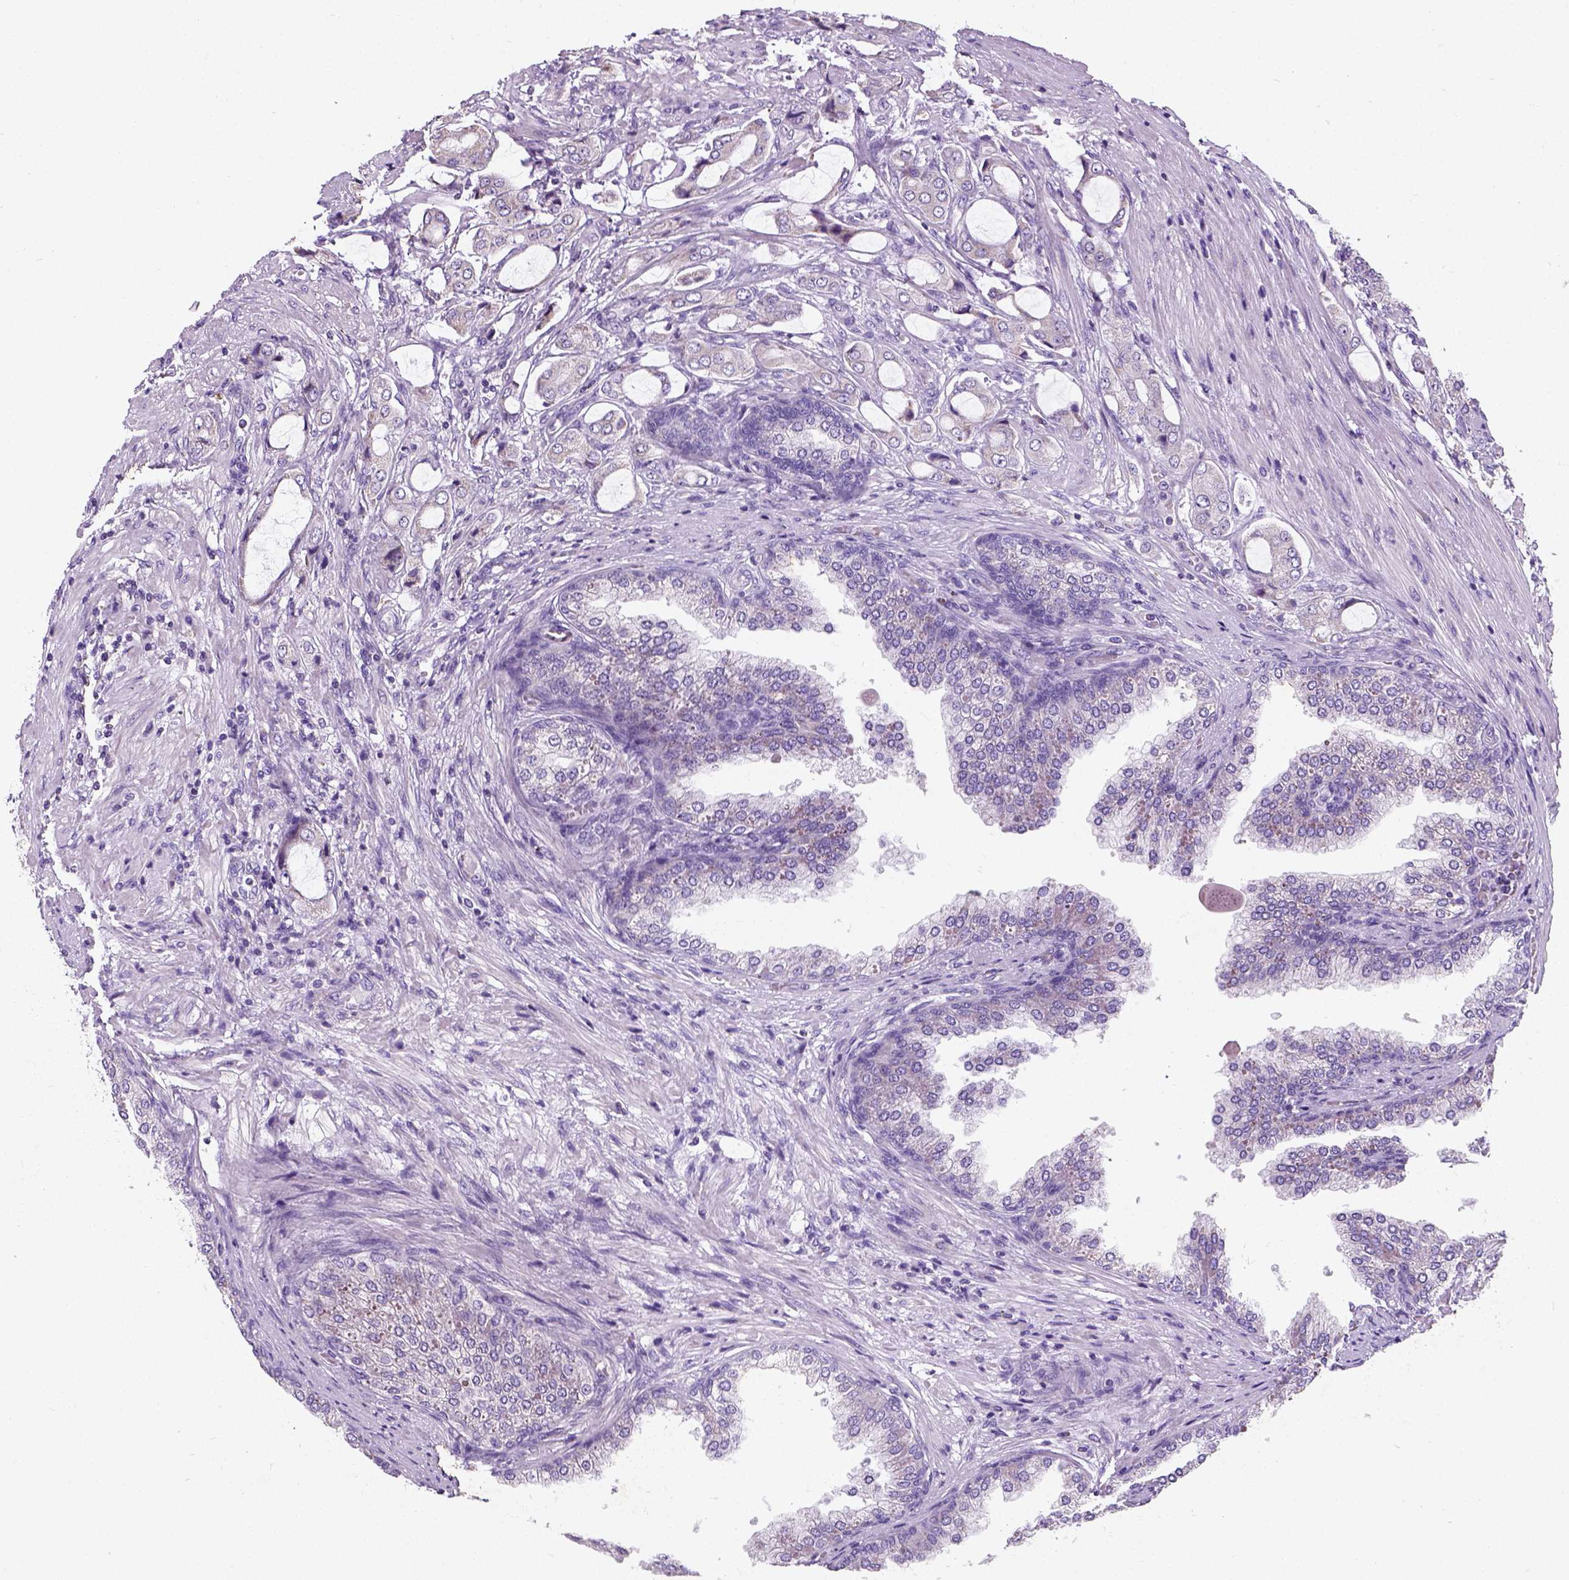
{"staining": {"intensity": "negative", "quantity": "none", "location": "none"}, "tissue": "prostate cancer", "cell_type": "Tumor cells", "image_type": "cancer", "snomed": [{"axis": "morphology", "description": "Adenocarcinoma, NOS"}, {"axis": "topography", "description": "Prostate"}], "caption": "Immunohistochemistry of human prostate adenocarcinoma reveals no positivity in tumor cells.", "gene": "CHODL", "patient": {"sex": "male", "age": 63}}